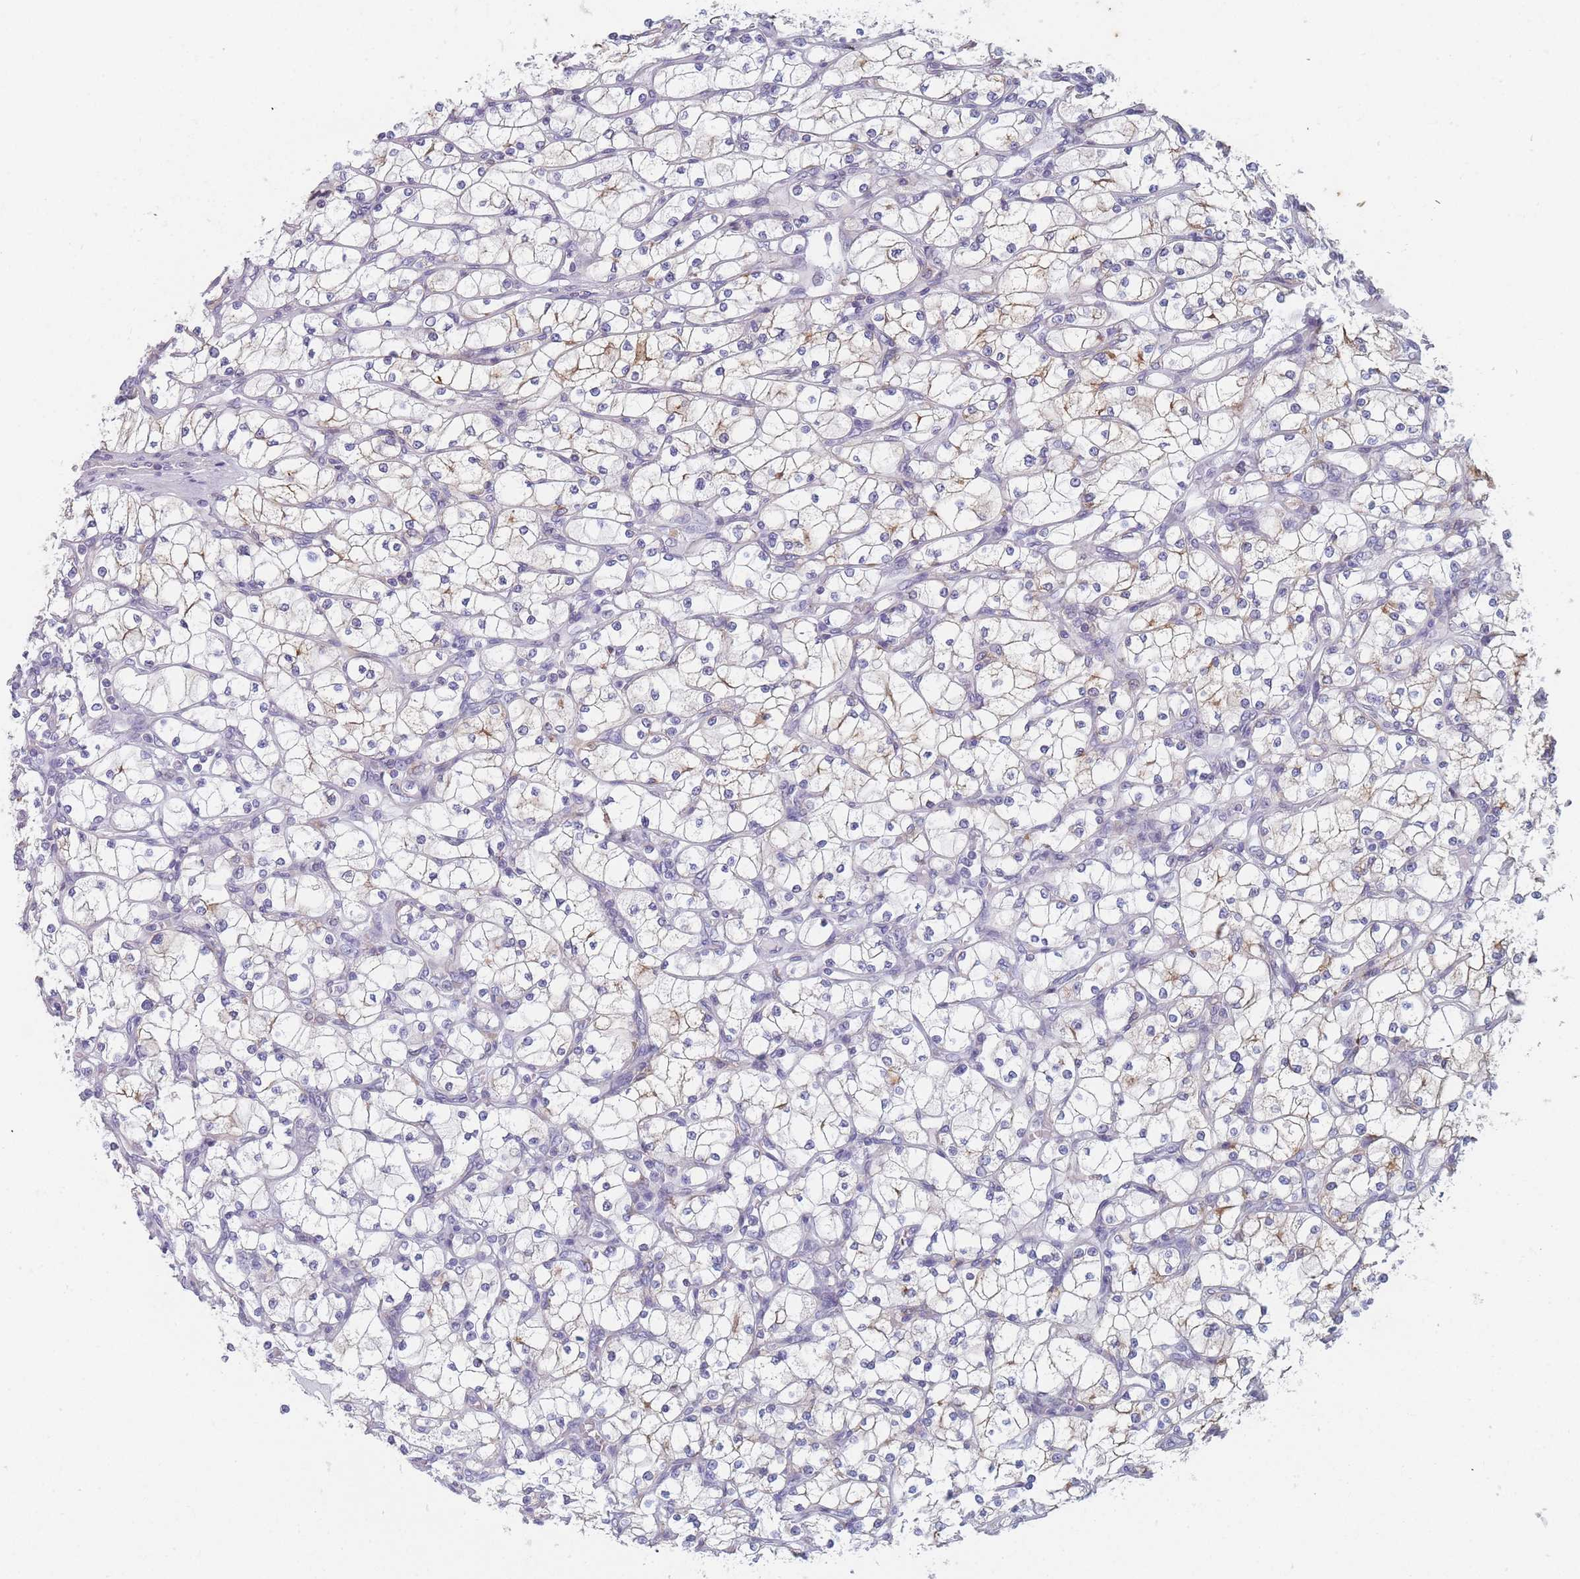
{"staining": {"intensity": "weak", "quantity": "25%-75%", "location": "cytoplasmic/membranous"}, "tissue": "renal cancer", "cell_type": "Tumor cells", "image_type": "cancer", "snomed": [{"axis": "morphology", "description": "Adenocarcinoma, NOS"}, {"axis": "topography", "description": "Kidney"}], "caption": "IHC histopathology image of neoplastic tissue: human renal adenocarcinoma stained using IHC exhibits low levels of weak protein expression localized specifically in the cytoplasmic/membranous of tumor cells, appearing as a cytoplasmic/membranous brown color.", "gene": "TMED10", "patient": {"sex": "male", "age": 80}}